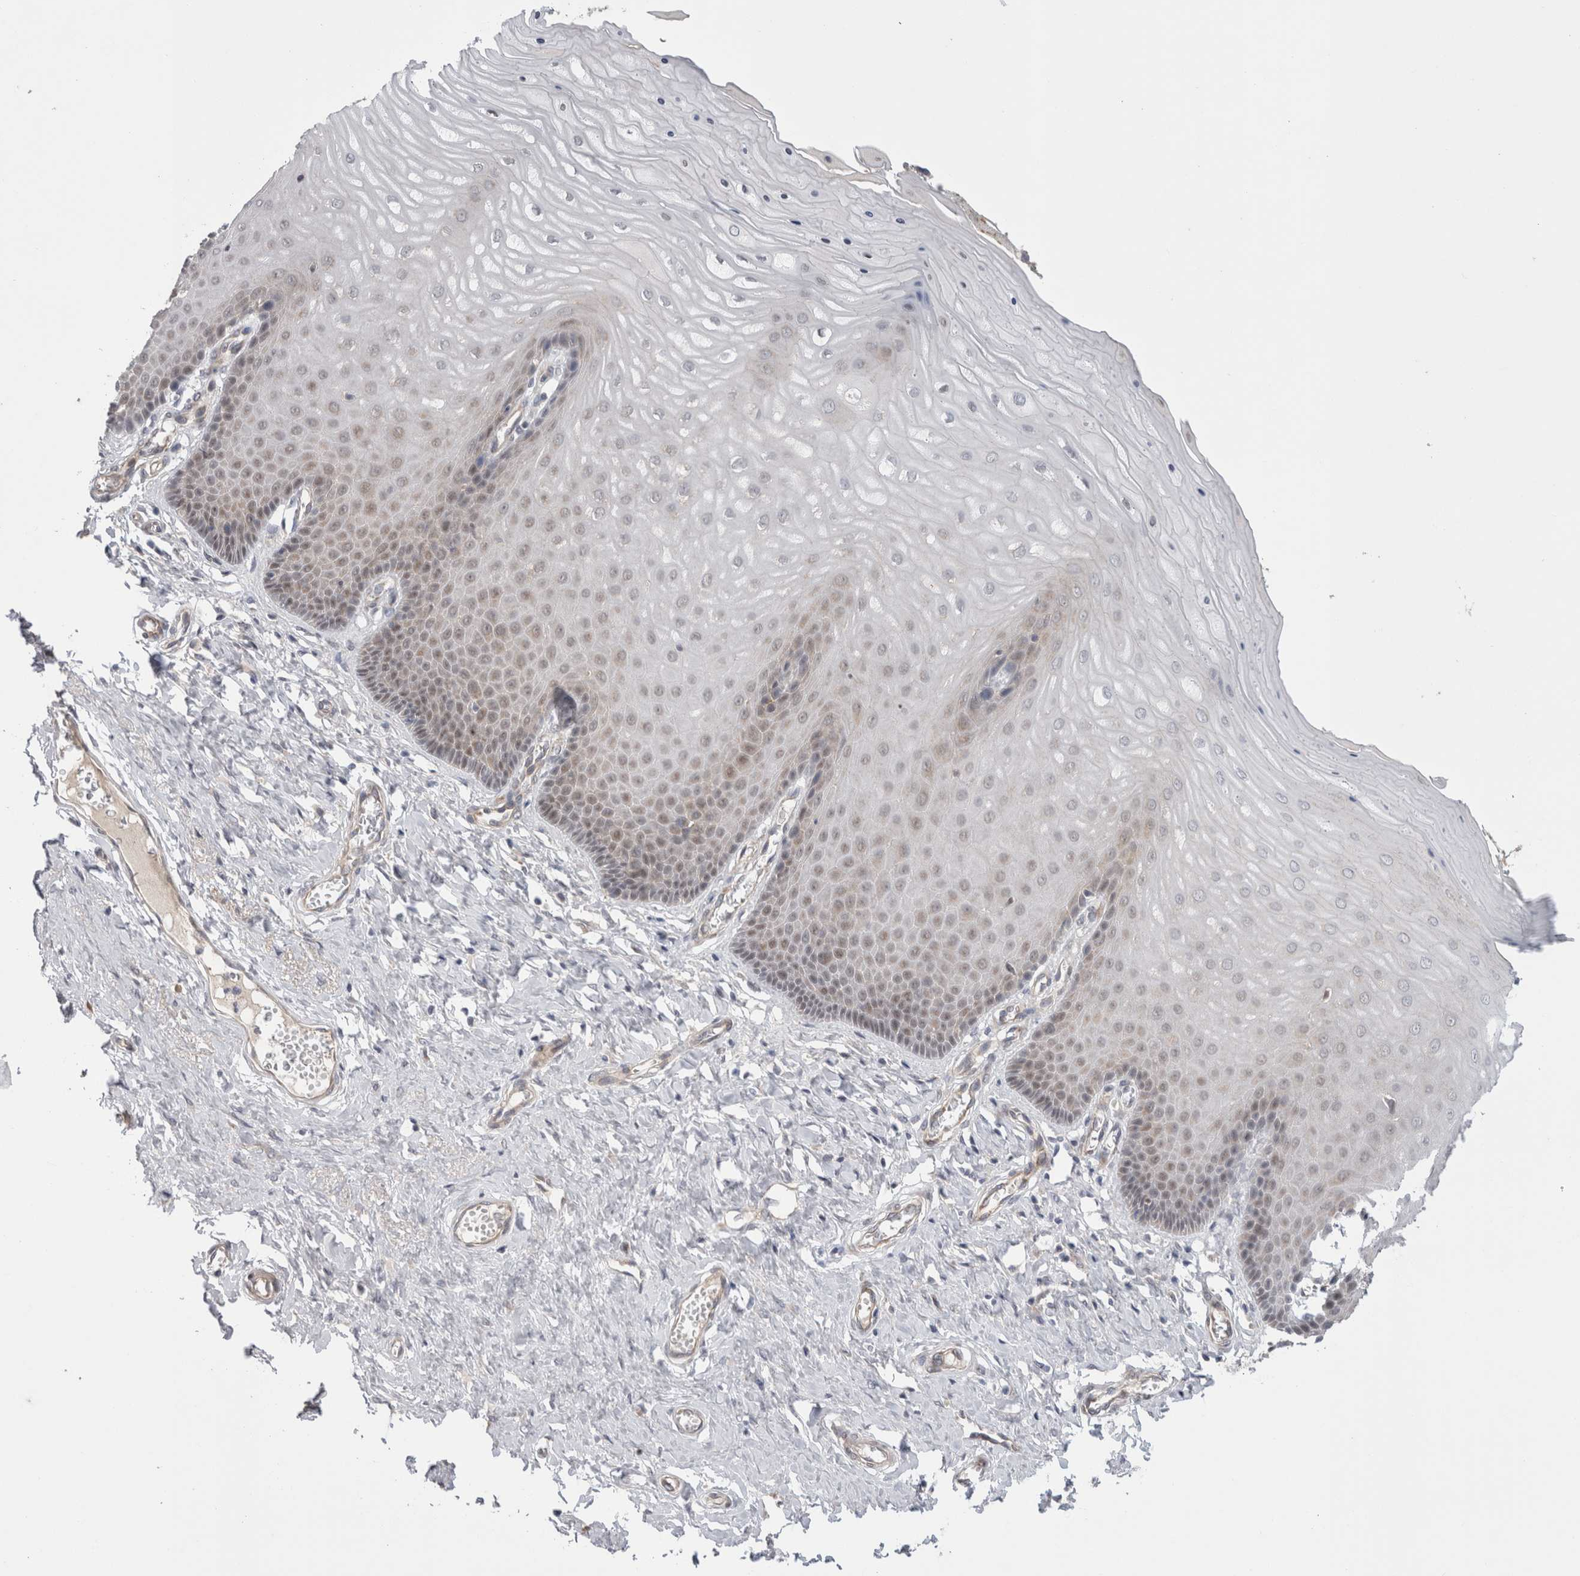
{"staining": {"intensity": "moderate", "quantity": ">75%", "location": "cytoplasmic/membranous,nuclear"}, "tissue": "cervix", "cell_type": "Squamous epithelial cells", "image_type": "normal", "snomed": [{"axis": "morphology", "description": "Normal tissue, NOS"}, {"axis": "topography", "description": "Cervix"}], "caption": "Protein expression by immunohistochemistry (IHC) shows moderate cytoplasmic/membranous,nuclear staining in approximately >75% of squamous epithelial cells in unremarkable cervix. The staining was performed using DAB, with brown indicating positive protein expression. Nuclei are stained blue with hematoxylin.", "gene": "TAFA5", "patient": {"sex": "female", "age": 55}}